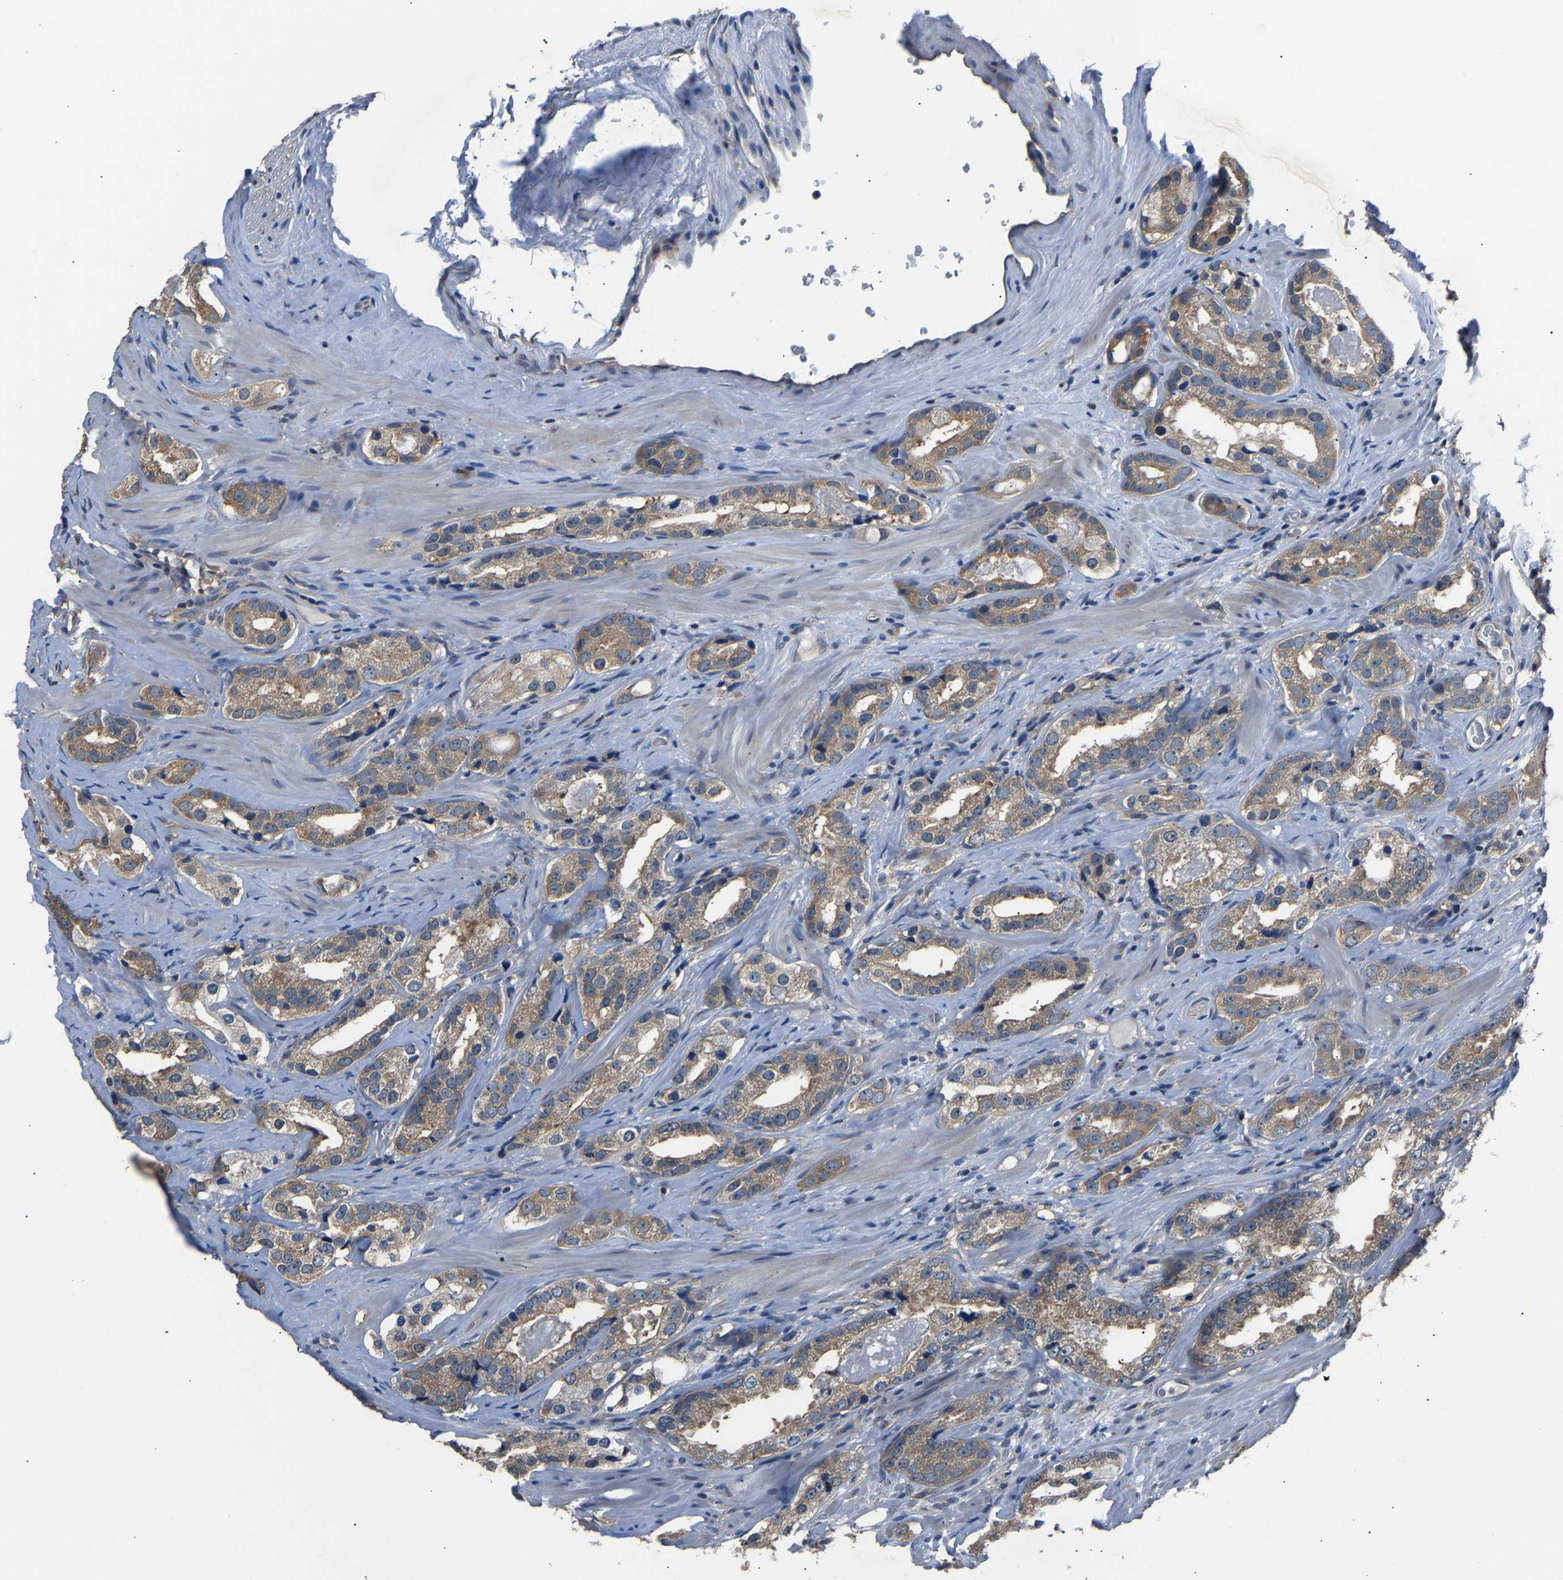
{"staining": {"intensity": "moderate", "quantity": ">75%", "location": "cytoplasmic/membranous"}, "tissue": "prostate cancer", "cell_type": "Tumor cells", "image_type": "cancer", "snomed": [{"axis": "morphology", "description": "Adenocarcinoma, High grade"}, {"axis": "topography", "description": "Prostate"}], "caption": "This image exhibits immunohistochemistry staining of prostate cancer, with medium moderate cytoplasmic/membranous positivity in approximately >75% of tumor cells.", "gene": "ABCC9", "patient": {"sex": "male", "age": 63}}